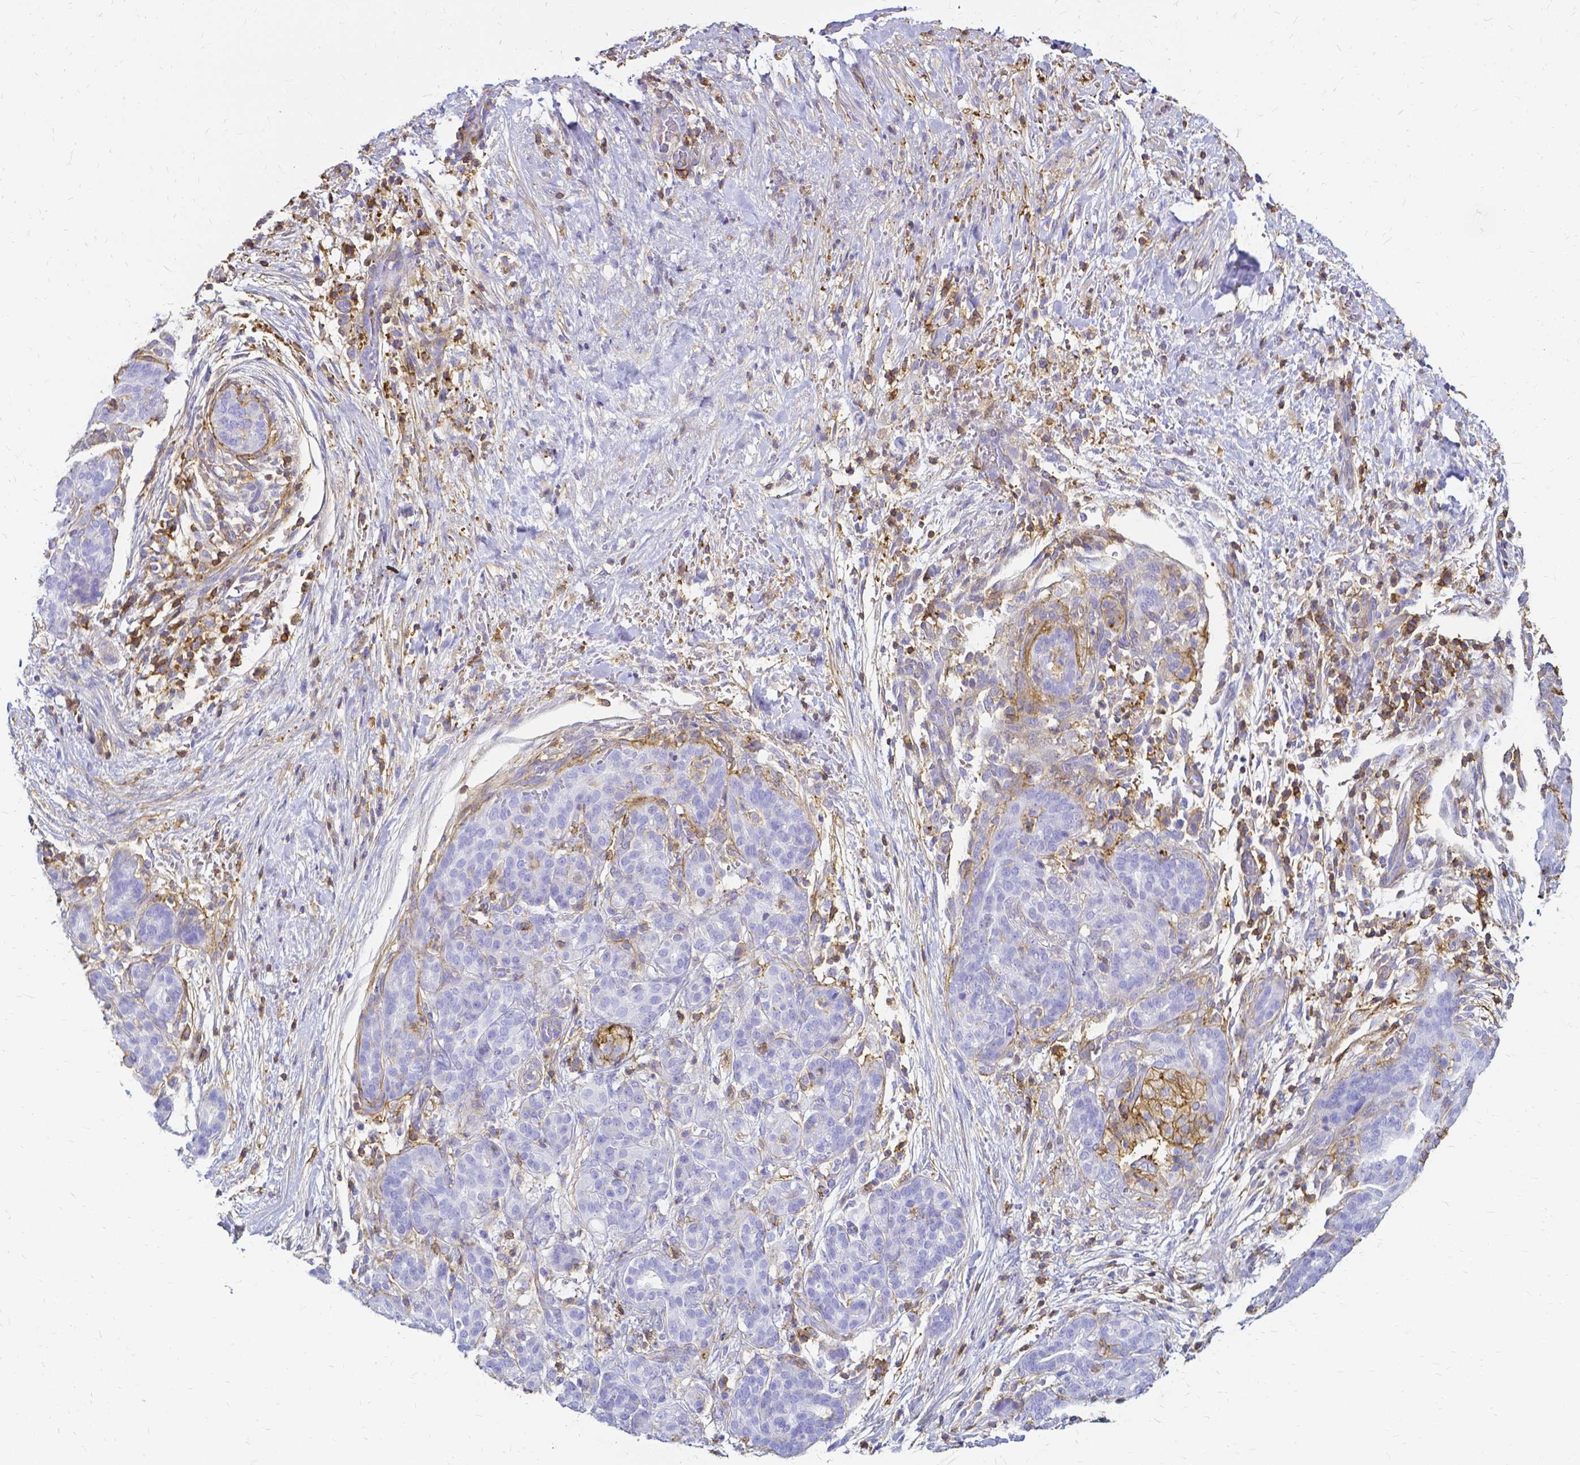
{"staining": {"intensity": "negative", "quantity": "none", "location": "none"}, "tissue": "pancreatic cancer", "cell_type": "Tumor cells", "image_type": "cancer", "snomed": [{"axis": "morphology", "description": "Adenocarcinoma, NOS"}, {"axis": "topography", "description": "Pancreas"}], "caption": "Adenocarcinoma (pancreatic) stained for a protein using IHC exhibits no positivity tumor cells.", "gene": "HSPA12A", "patient": {"sex": "male", "age": 44}}